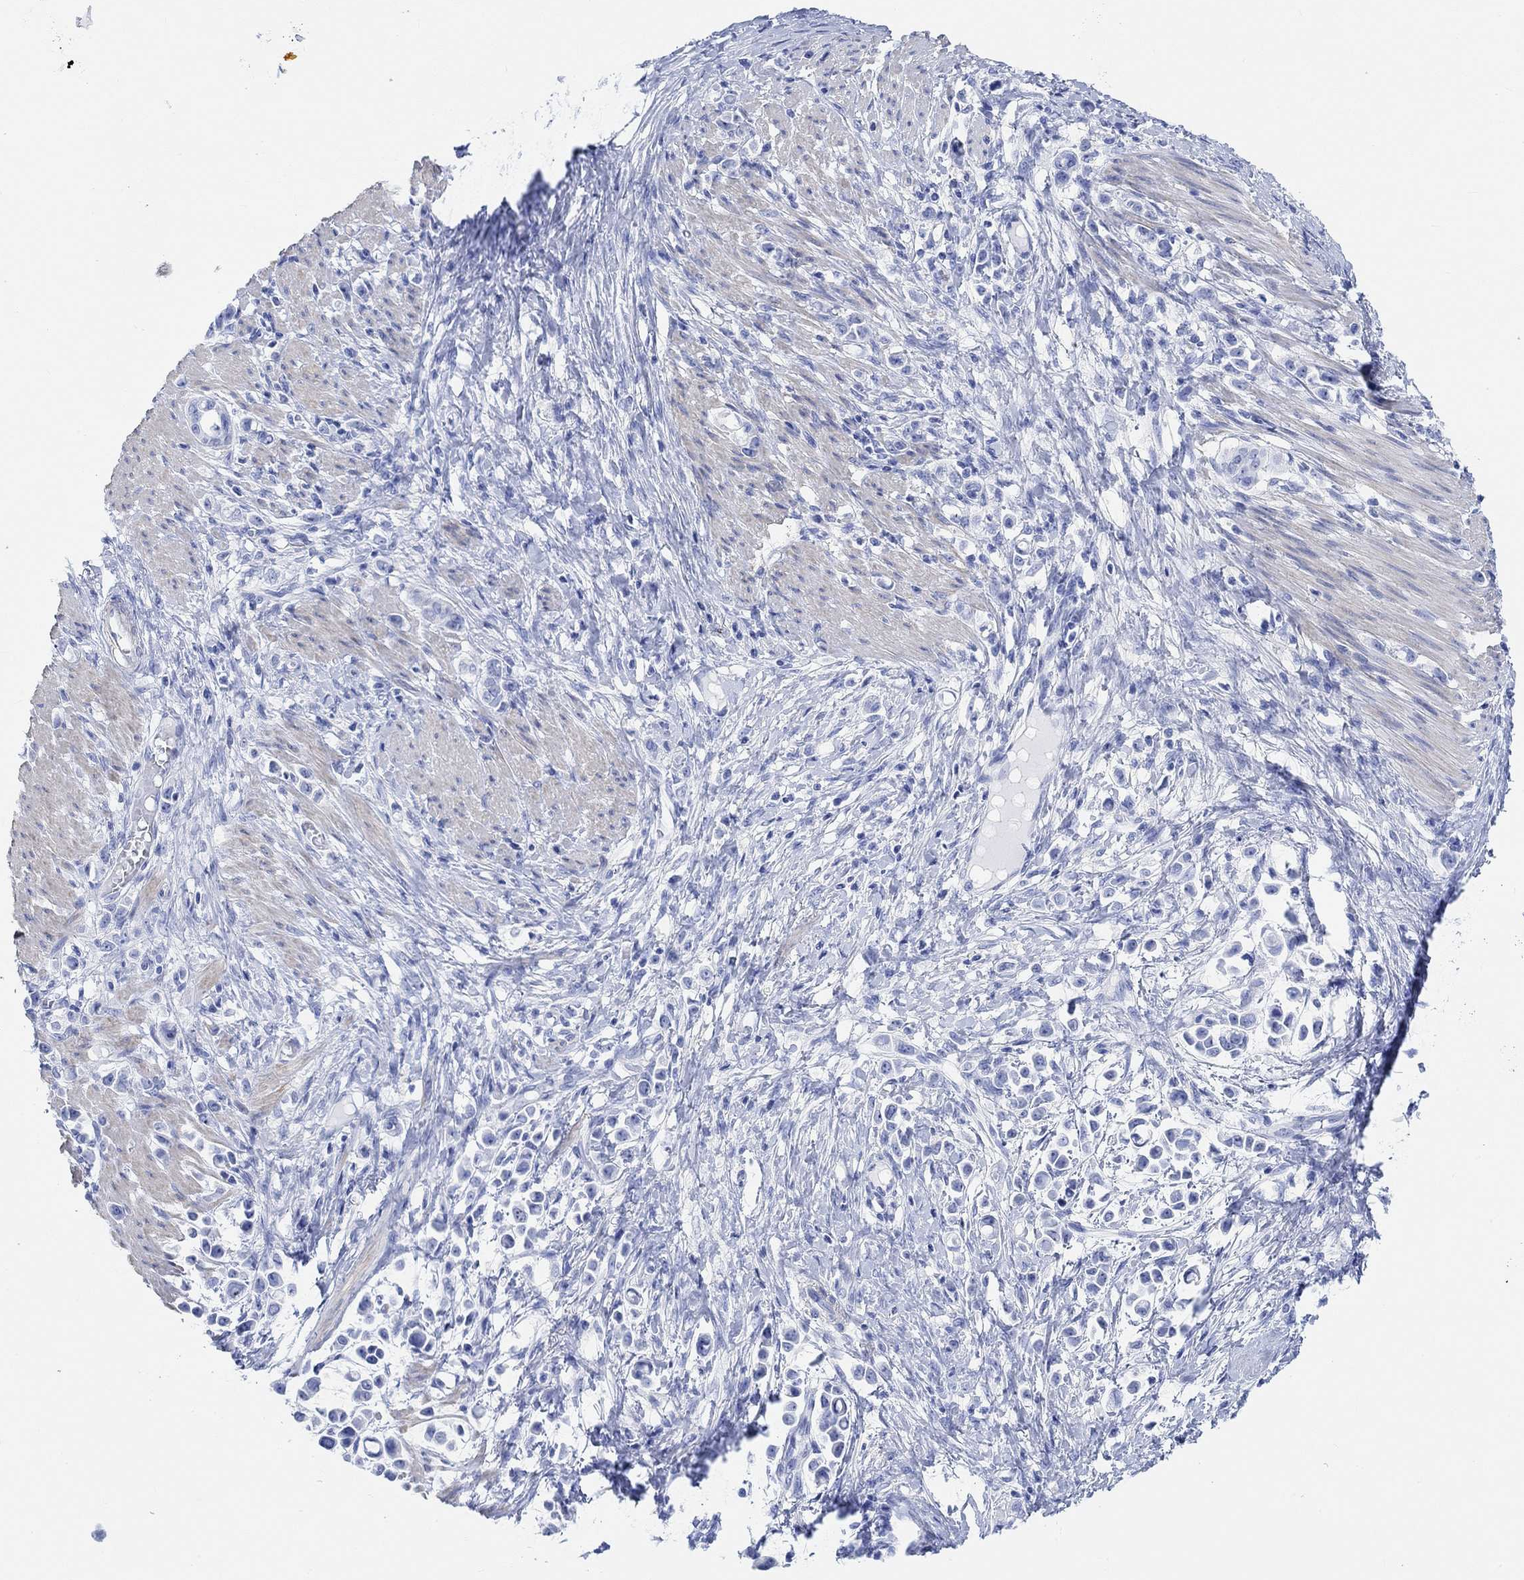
{"staining": {"intensity": "negative", "quantity": "none", "location": "none"}, "tissue": "stomach cancer", "cell_type": "Tumor cells", "image_type": "cancer", "snomed": [{"axis": "morphology", "description": "Adenocarcinoma, NOS"}, {"axis": "topography", "description": "Stomach"}], "caption": "Tumor cells show no significant positivity in stomach adenocarcinoma.", "gene": "ANKRD33", "patient": {"sex": "male", "age": 82}}